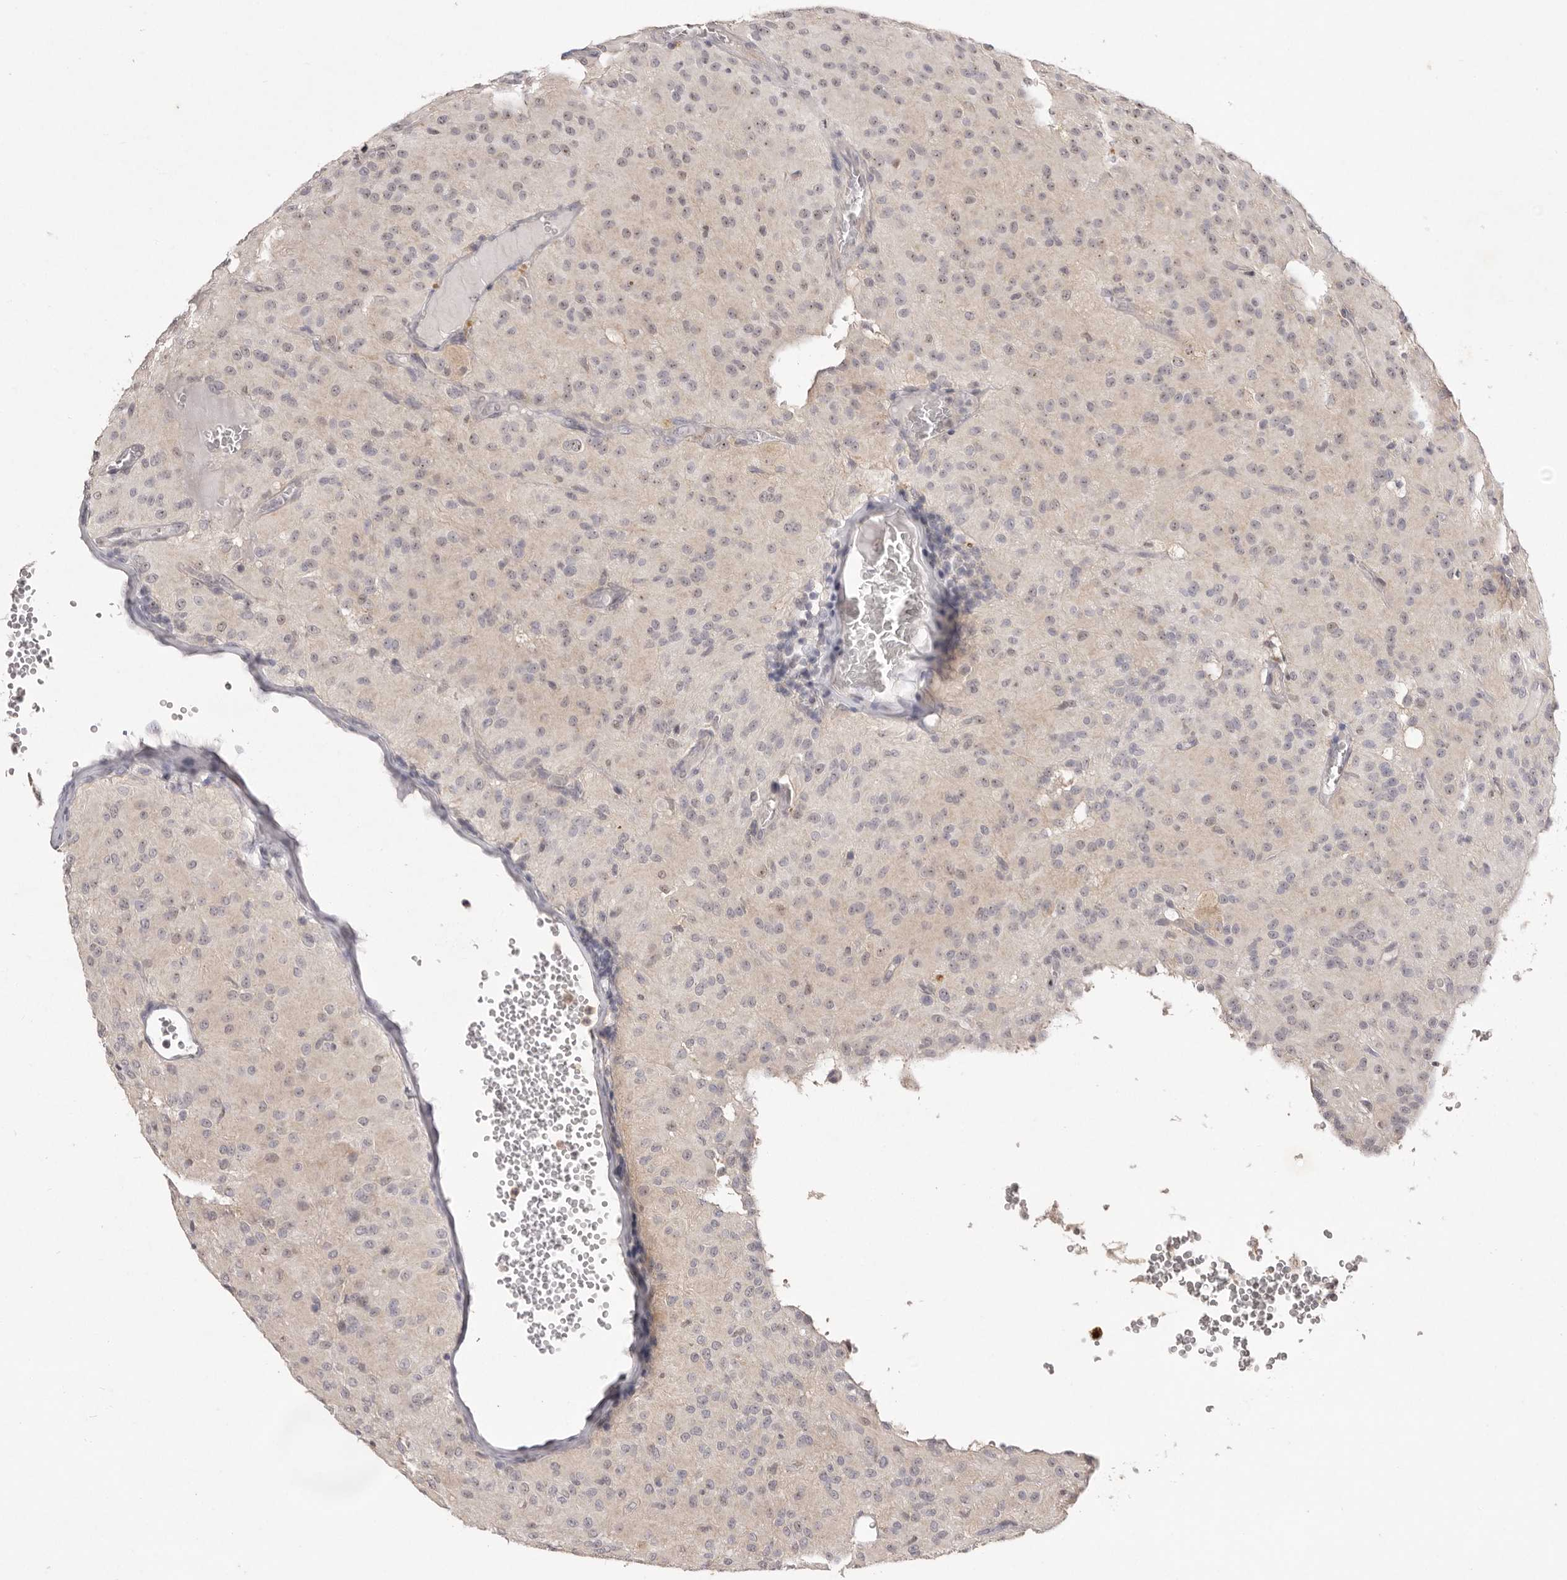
{"staining": {"intensity": "weak", "quantity": "<25%", "location": "cytoplasmic/membranous,nuclear"}, "tissue": "glioma", "cell_type": "Tumor cells", "image_type": "cancer", "snomed": [{"axis": "morphology", "description": "Glioma, malignant, High grade"}, {"axis": "topography", "description": "Brain"}], "caption": "Immunohistochemistry (IHC) image of neoplastic tissue: glioma stained with DAB exhibits no significant protein staining in tumor cells.", "gene": "TADA1", "patient": {"sex": "female", "age": 59}}